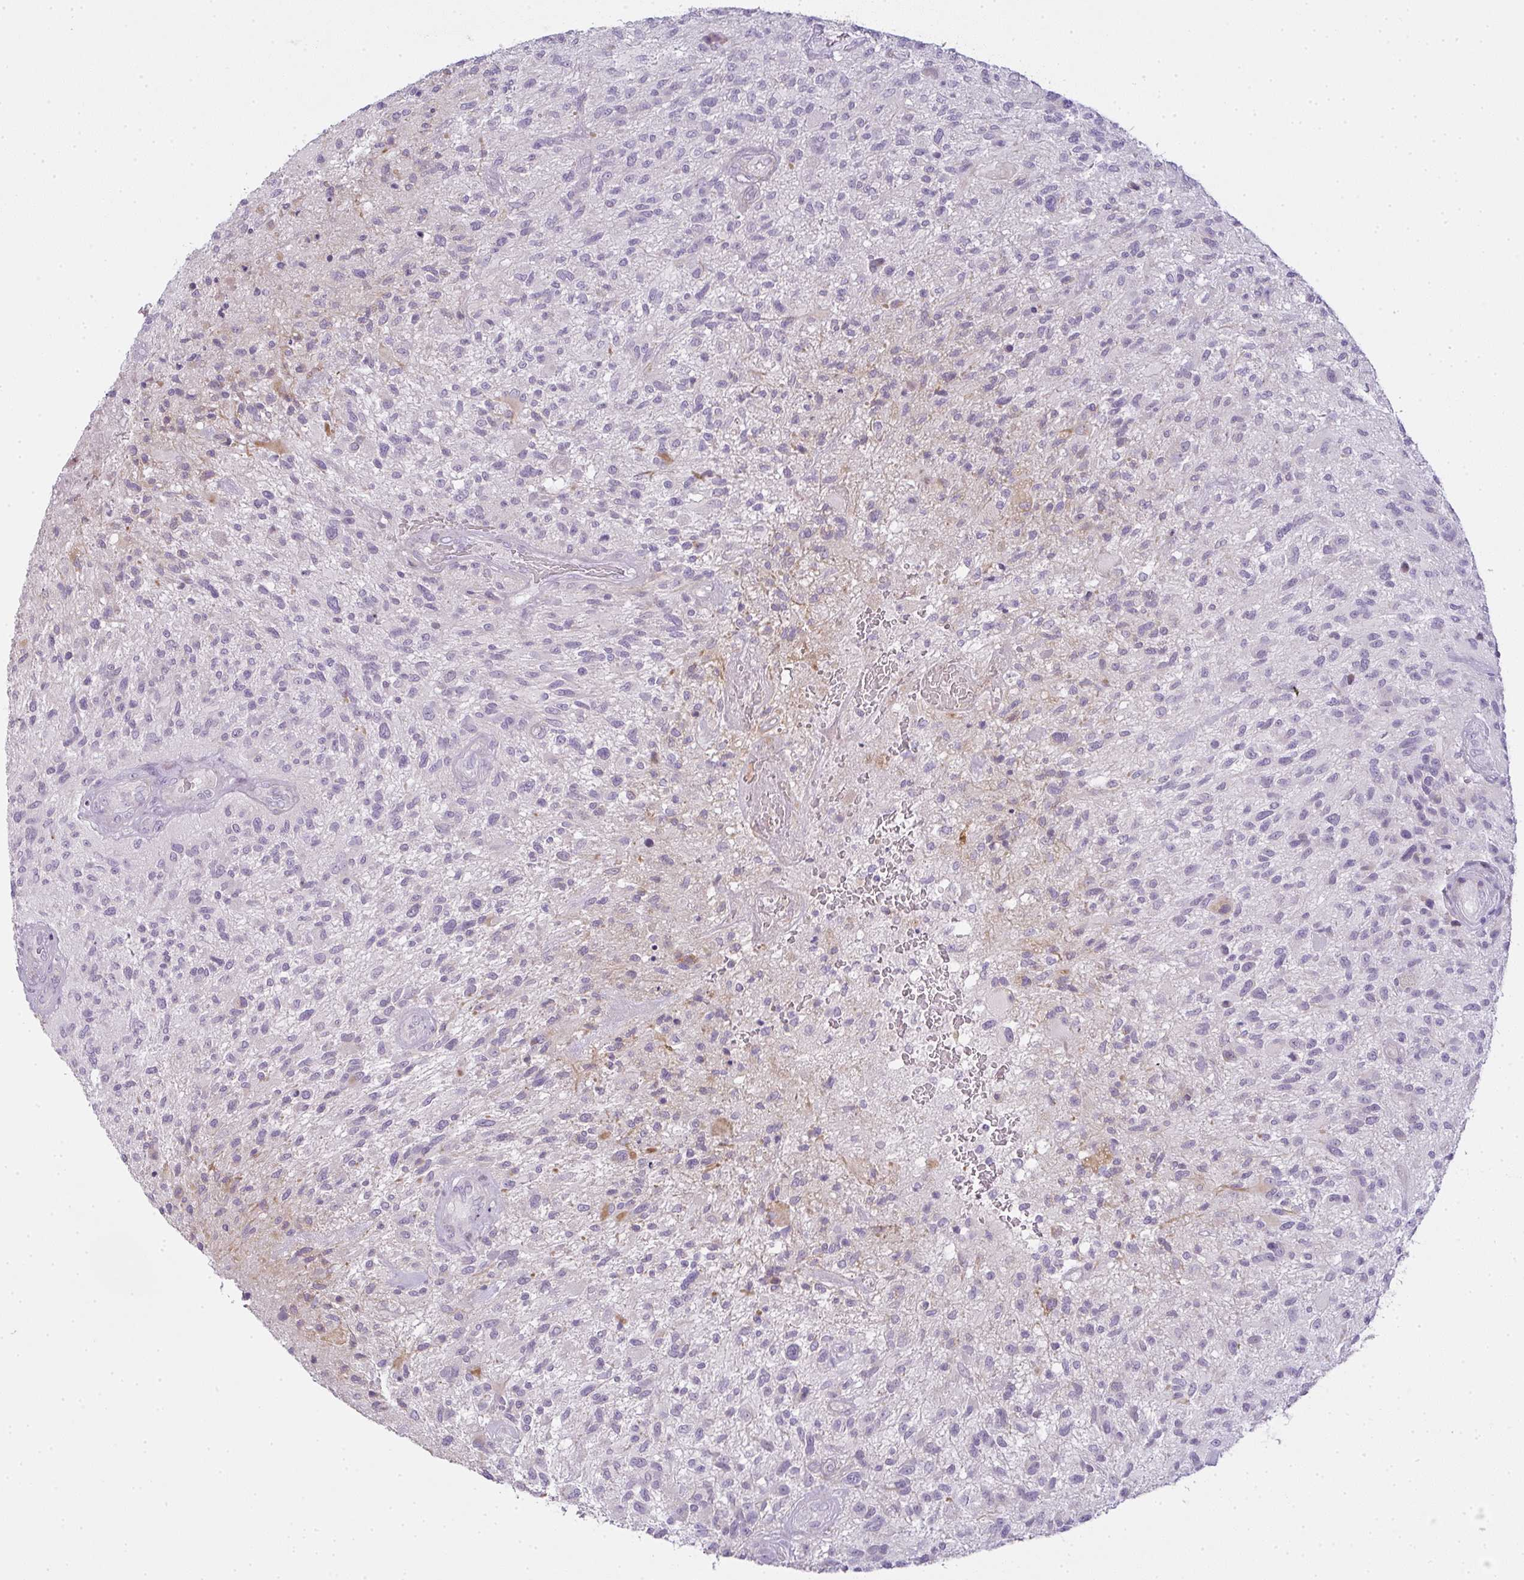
{"staining": {"intensity": "negative", "quantity": "none", "location": "none"}, "tissue": "glioma", "cell_type": "Tumor cells", "image_type": "cancer", "snomed": [{"axis": "morphology", "description": "Glioma, malignant, High grade"}, {"axis": "topography", "description": "Brain"}], "caption": "Immunohistochemistry (IHC) micrograph of neoplastic tissue: human high-grade glioma (malignant) stained with DAB demonstrates no significant protein positivity in tumor cells.", "gene": "SIRPB2", "patient": {"sex": "male", "age": 47}}